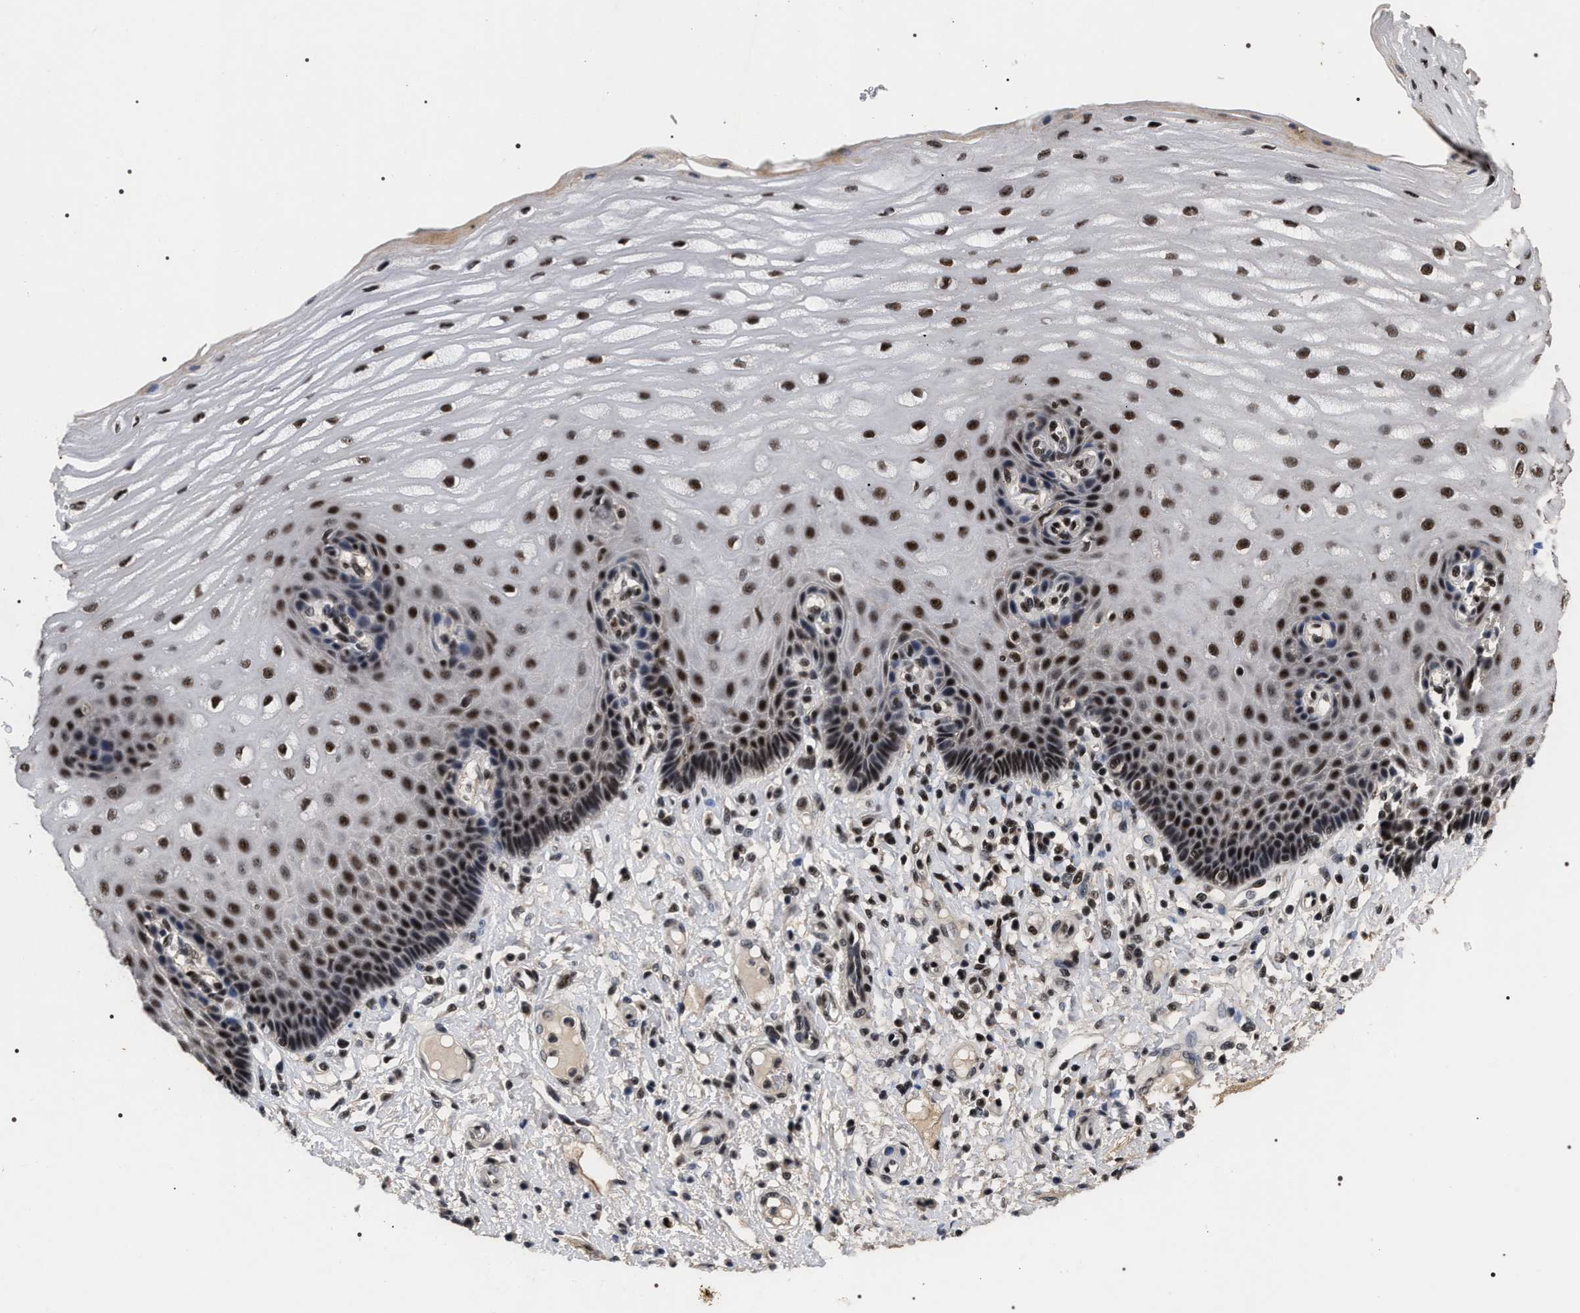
{"staining": {"intensity": "strong", "quantity": "25%-75%", "location": "nuclear"}, "tissue": "esophagus", "cell_type": "Squamous epithelial cells", "image_type": "normal", "snomed": [{"axis": "morphology", "description": "Normal tissue, NOS"}, {"axis": "topography", "description": "Esophagus"}], "caption": "Benign esophagus displays strong nuclear positivity in about 25%-75% of squamous epithelial cells (DAB IHC, brown staining for protein, blue staining for nuclei)..", "gene": "RRP1B", "patient": {"sex": "male", "age": 54}}